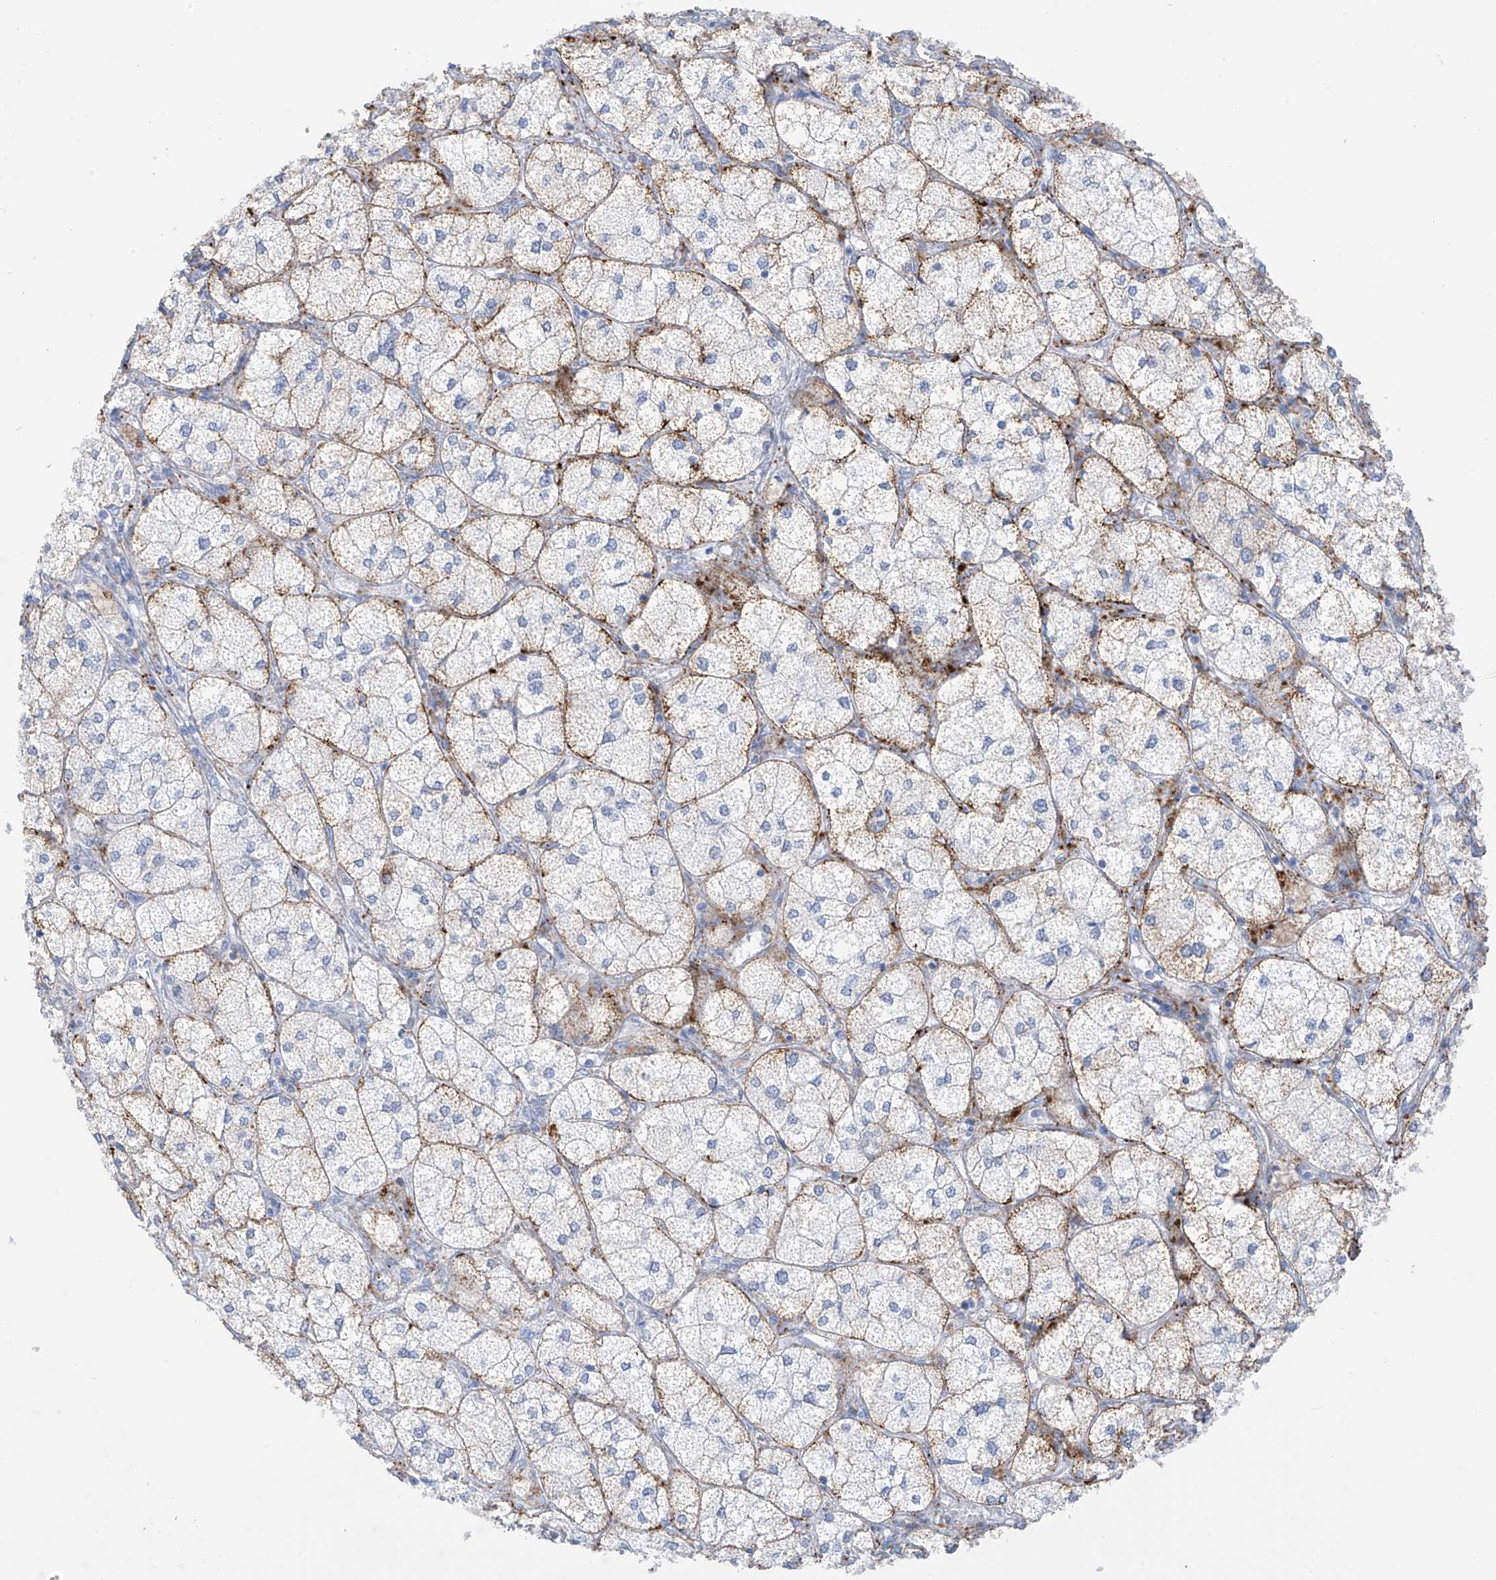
{"staining": {"intensity": "moderate", "quantity": "25%-75%", "location": "cytoplasmic/membranous"}, "tissue": "adrenal gland", "cell_type": "Glandular cells", "image_type": "normal", "snomed": [{"axis": "morphology", "description": "Normal tissue, NOS"}, {"axis": "topography", "description": "Adrenal gland"}], "caption": "Immunohistochemical staining of normal human adrenal gland shows 25%-75% levels of moderate cytoplasmic/membranous protein positivity in approximately 25%-75% of glandular cells.", "gene": "PSPH", "patient": {"sex": "female", "age": 61}}